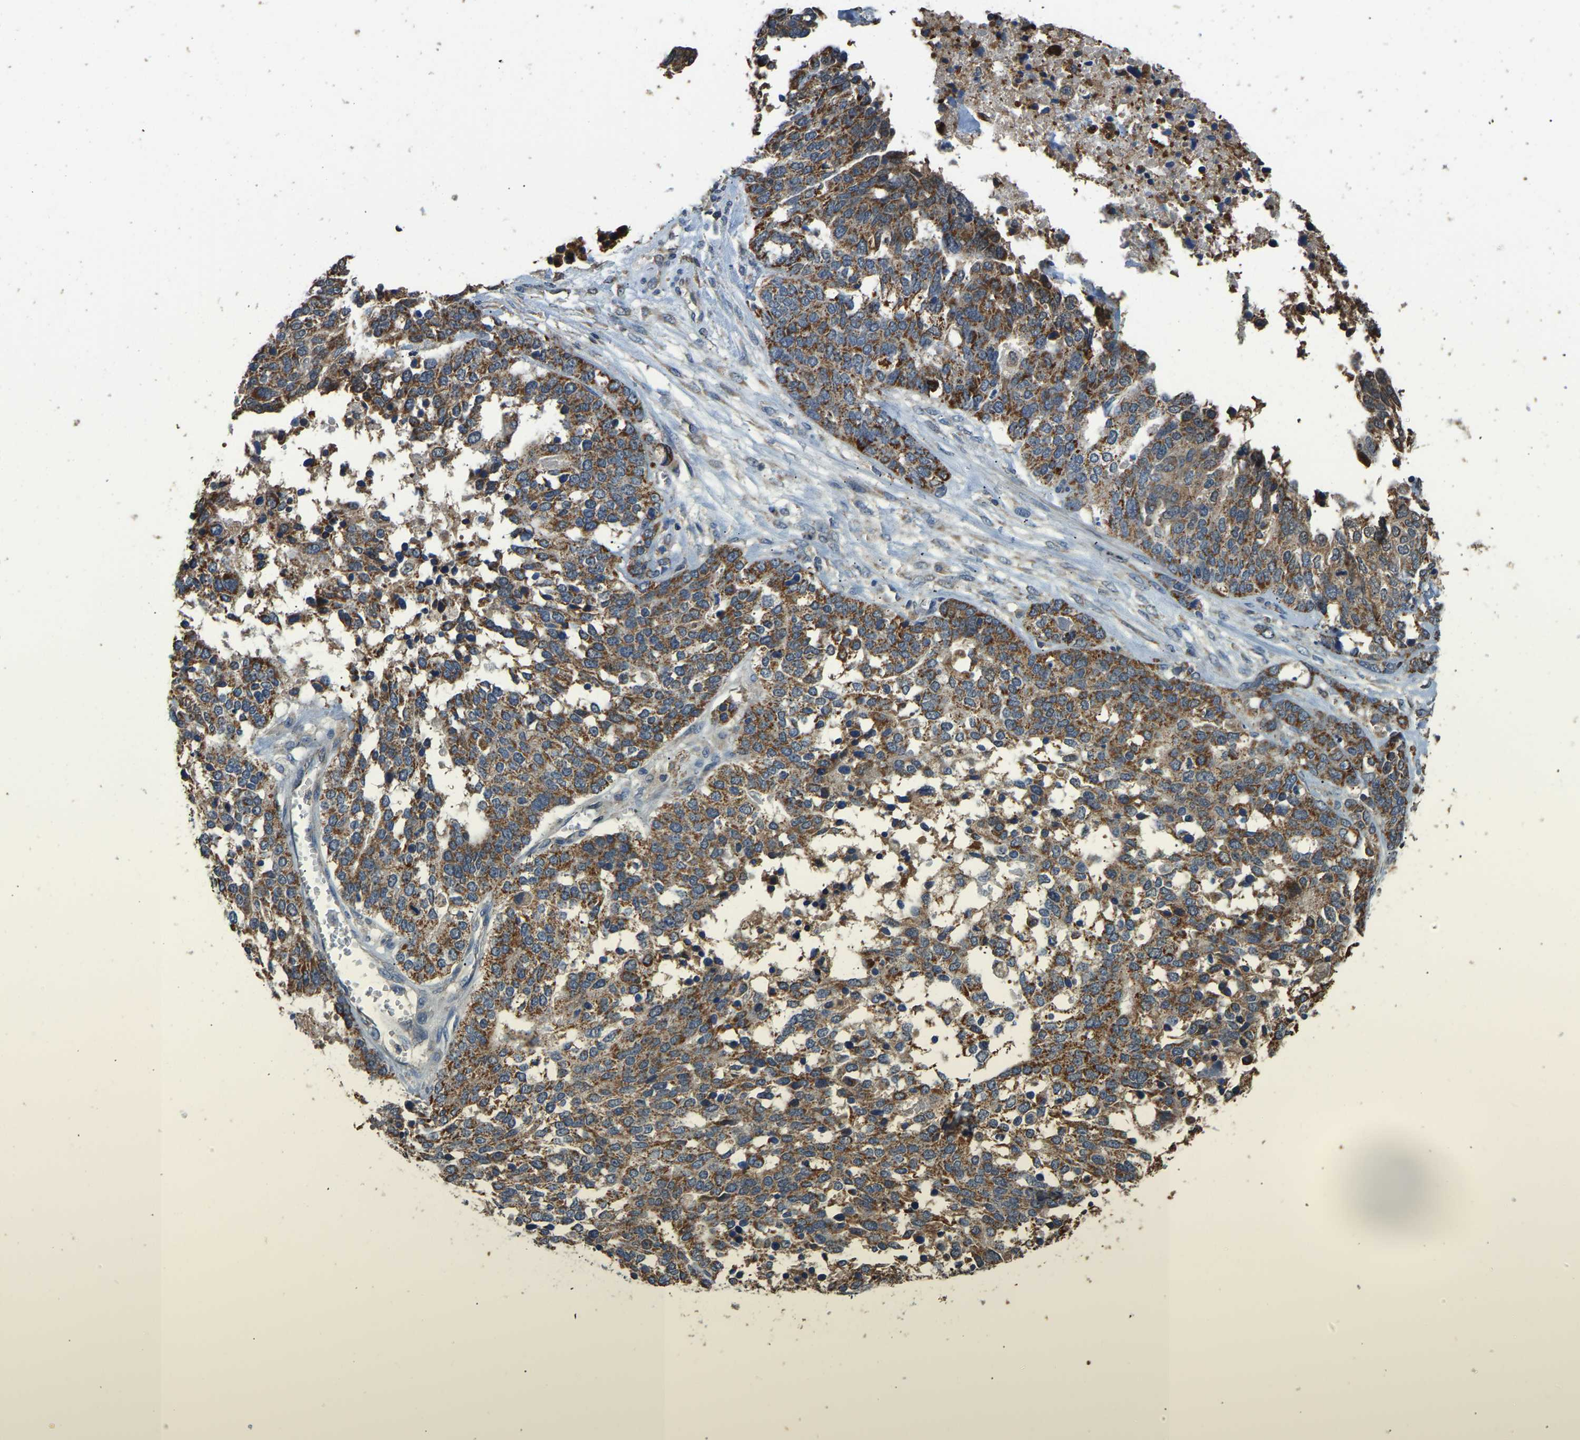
{"staining": {"intensity": "moderate", "quantity": ">75%", "location": "cytoplasmic/membranous"}, "tissue": "ovarian cancer", "cell_type": "Tumor cells", "image_type": "cancer", "snomed": [{"axis": "morphology", "description": "Cystadenocarcinoma, serous, NOS"}, {"axis": "topography", "description": "Ovary"}], "caption": "IHC image of human ovarian cancer stained for a protein (brown), which exhibits medium levels of moderate cytoplasmic/membranous positivity in about >75% of tumor cells.", "gene": "TUFM", "patient": {"sex": "female", "age": 44}}